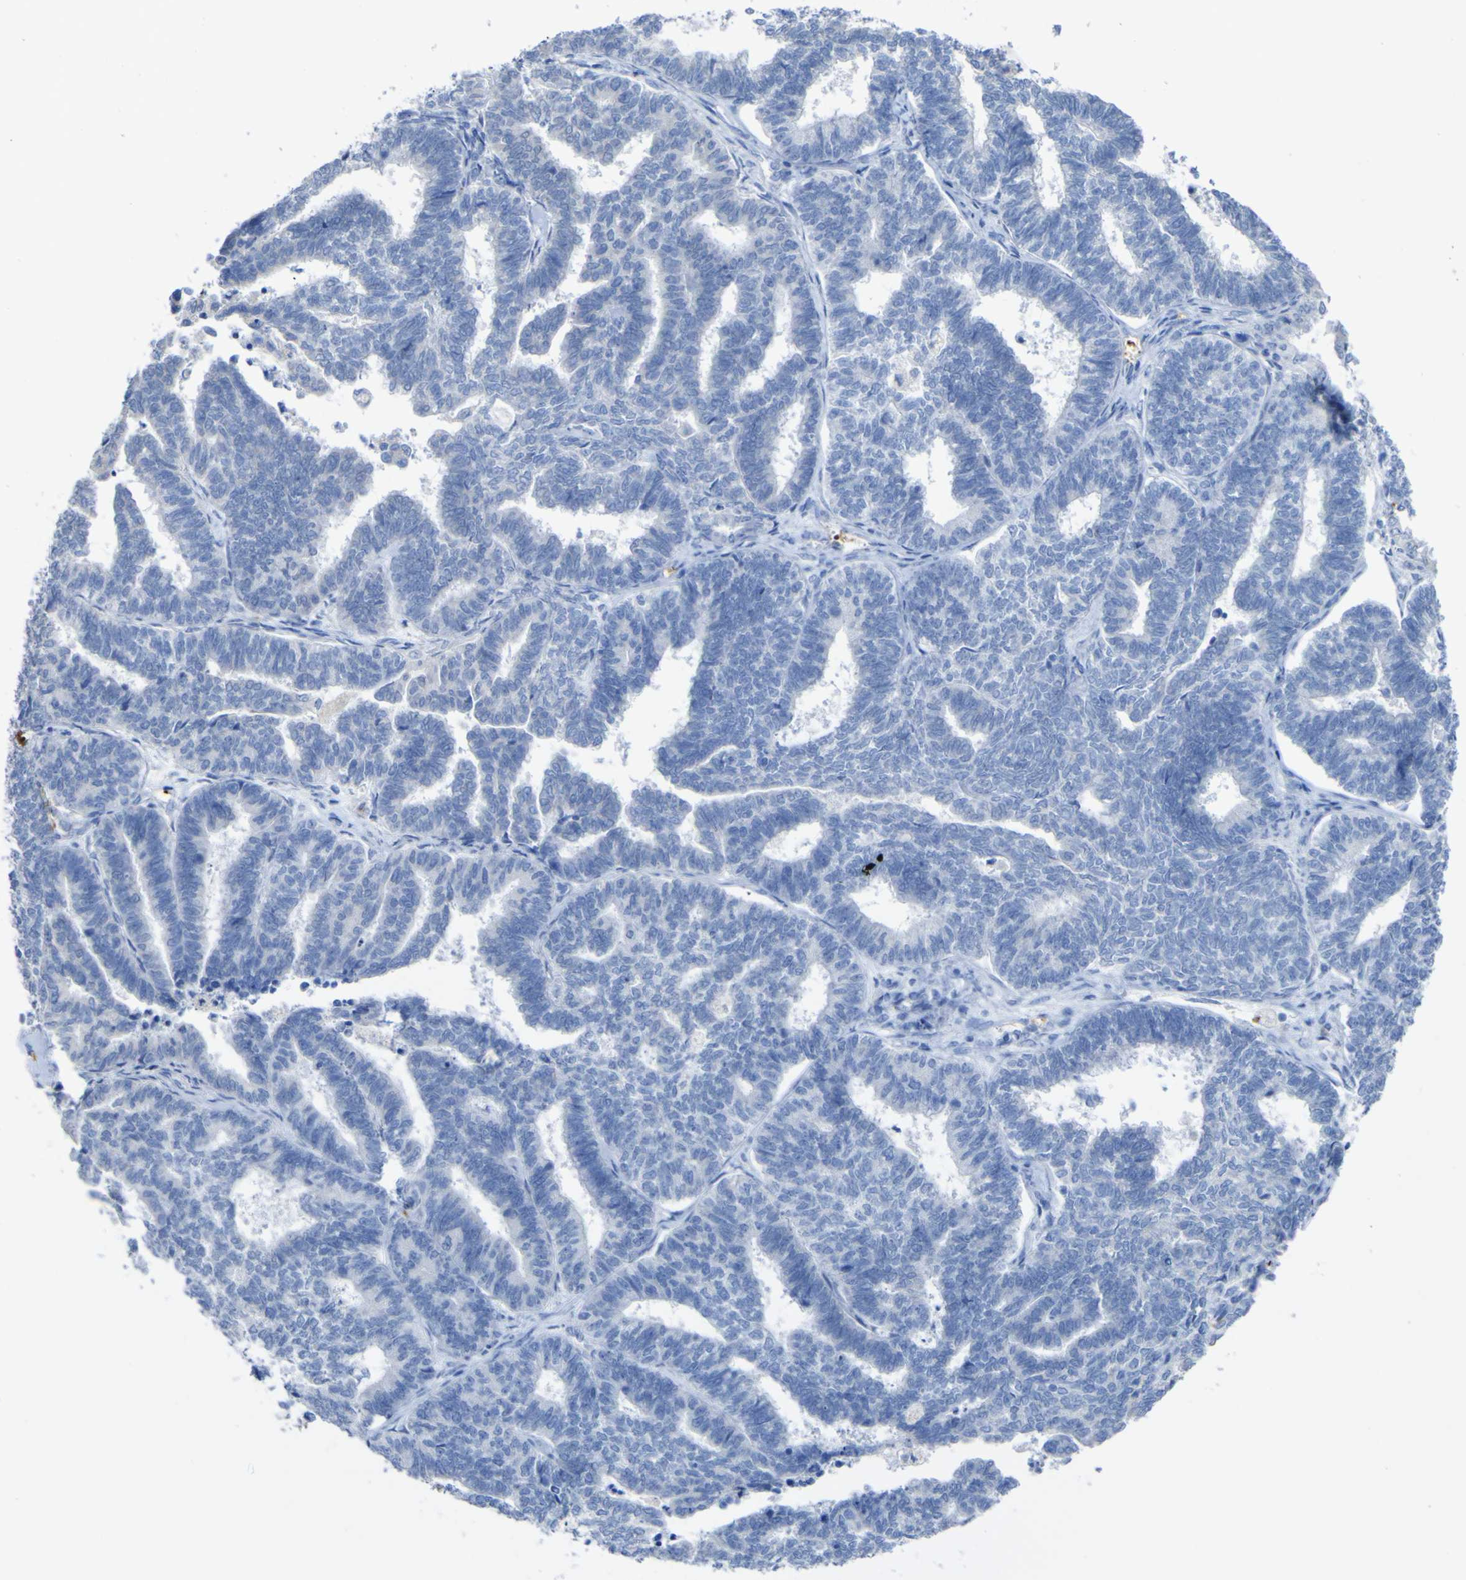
{"staining": {"intensity": "negative", "quantity": "none", "location": "none"}, "tissue": "endometrial cancer", "cell_type": "Tumor cells", "image_type": "cancer", "snomed": [{"axis": "morphology", "description": "Adenocarcinoma, NOS"}, {"axis": "topography", "description": "Endometrium"}], "caption": "Protein analysis of endometrial cancer (adenocarcinoma) demonstrates no significant positivity in tumor cells.", "gene": "GCM1", "patient": {"sex": "female", "age": 70}}